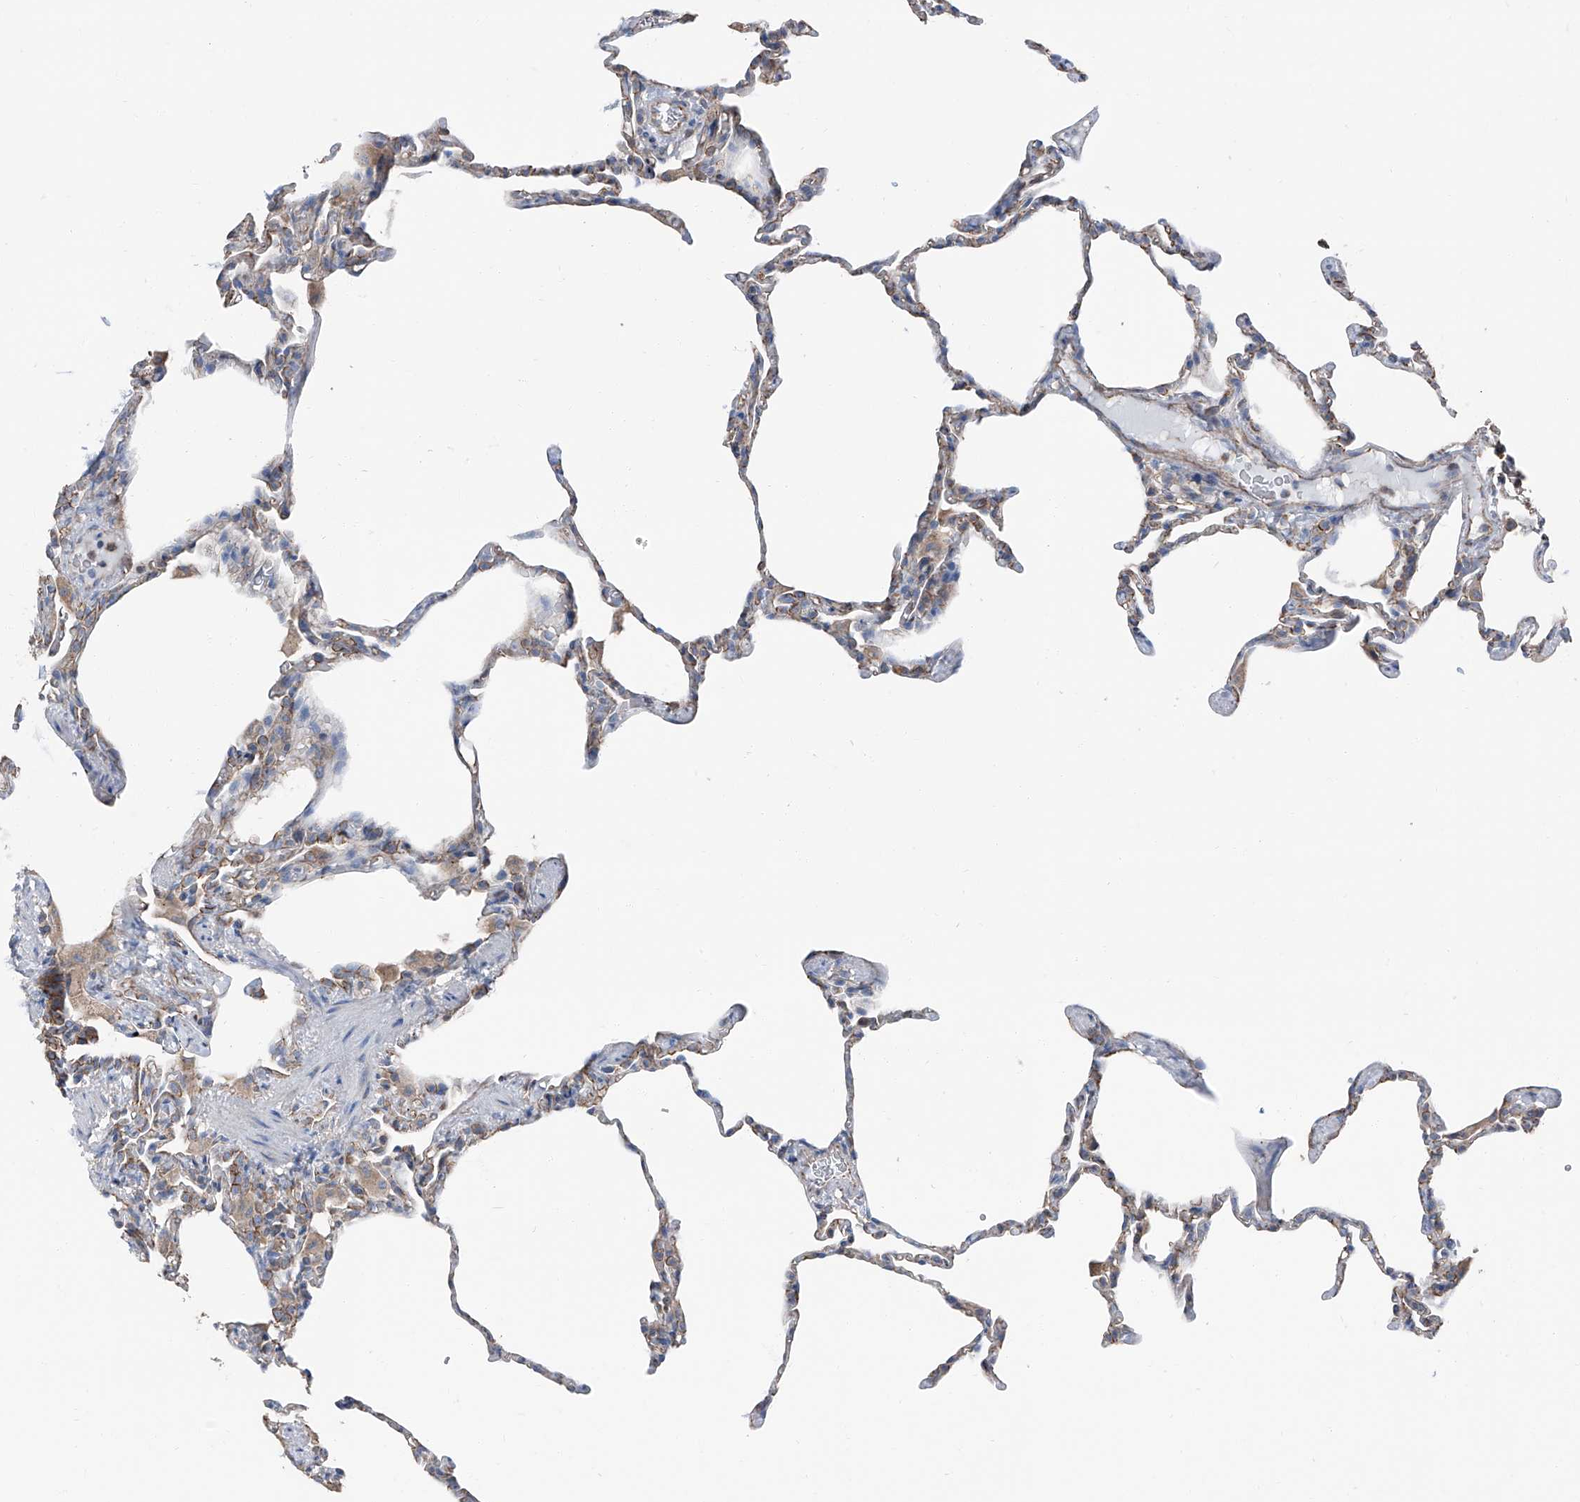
{"staining": {"intensity": "moderate", "quantity": "<25%", "location": "cytoplasmic/membranous"}, "tissue": "lung", "cell_type": "Alveolar cells", "image_type": "normal", "snomed": [{"axis": "morphology", "description": "Normal tissue, NOS"}, {"axis": "topography", "description": "Lung"}], "caption": "Protein positivity by immunohistochemistry exhibits moderate cytoplasmic/membranous staining in approximately <25% of alveolar cells in normal lung. The staining was performed using DAB to visualize the protein expression in brown, while the nuclei were stained in blue with hematoxylin (Magnification: 20x).", "gene": "GPR142", "patient": {"sex": "male", "age": 20}}